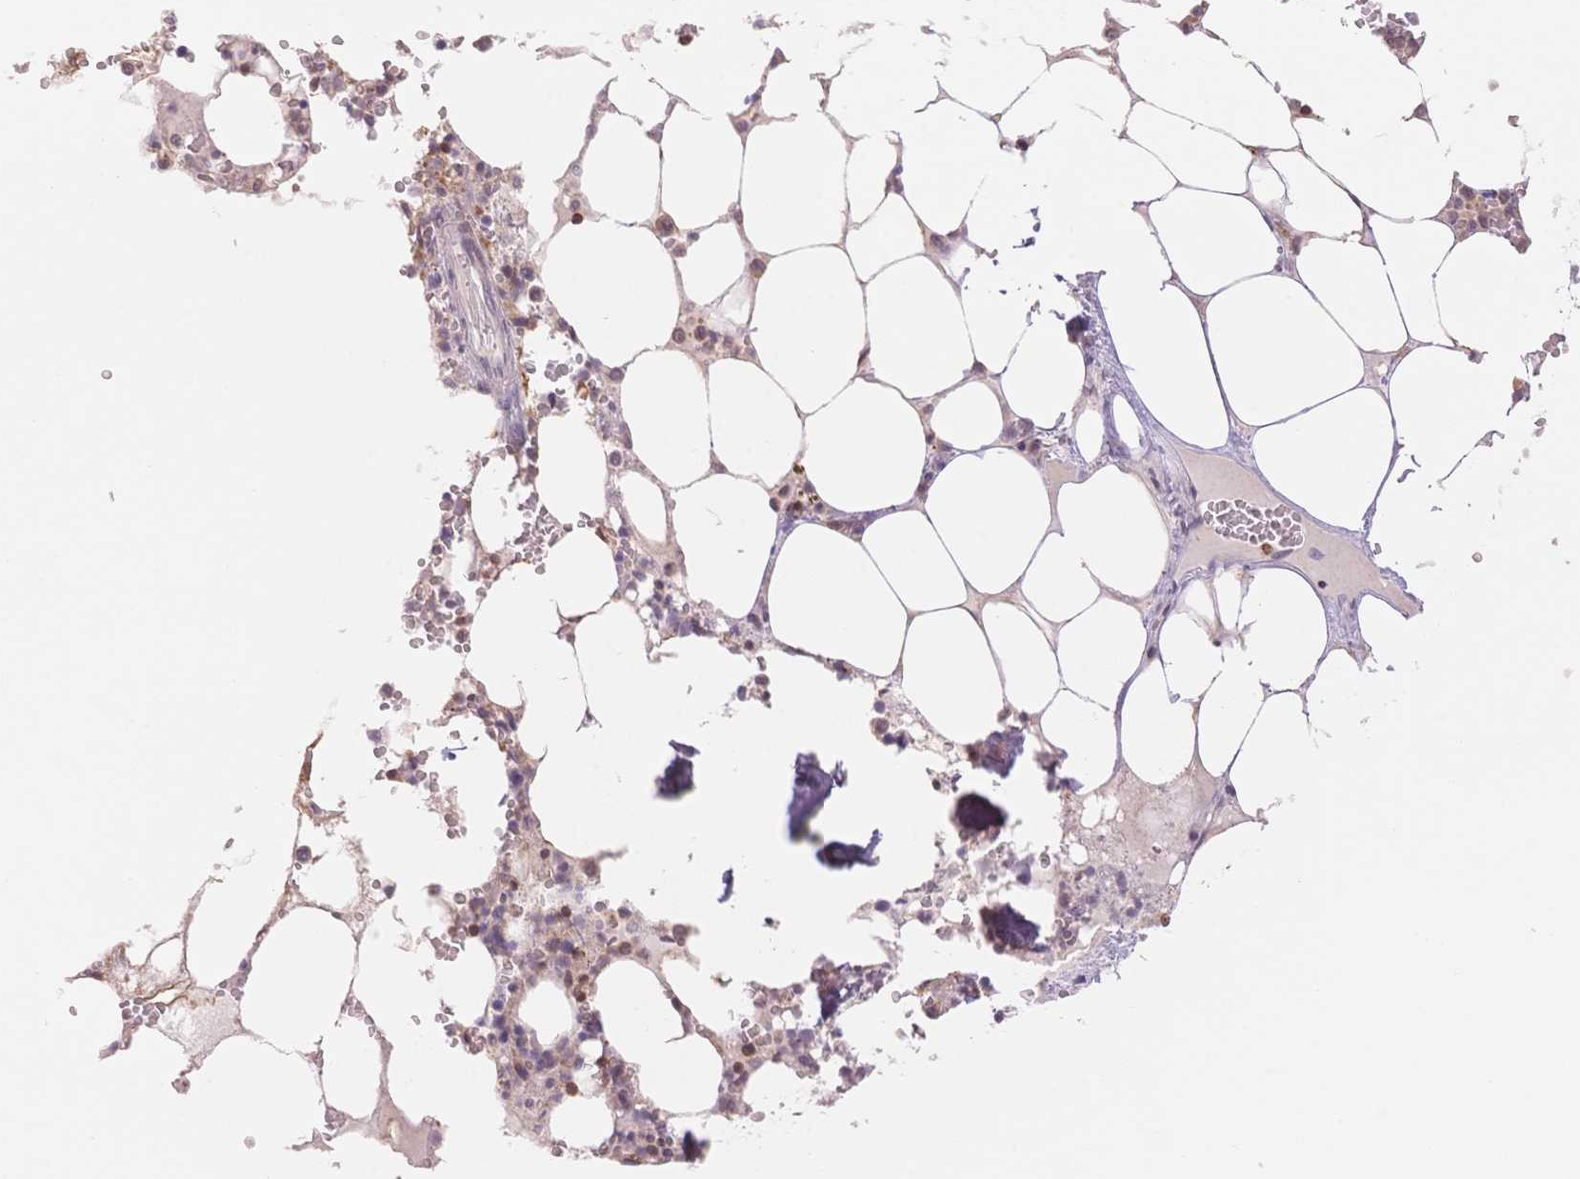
{"staining": {"intensity": "weak", "quantity": "<25%", "location": "cytoplasmic/membranous"}, "tissue": "bone marrow", "cell_type": "Hematopoietic cells", "image_type": "normal", "snomed": [{"axis": "morphology", "description": "Normal tissue, NOS"}, {"axis": "topography", "description": "Bone marrow"}], "caption": "Immunohistochemistry (IHC) histopathology image of normal bone marrow: human bone marrow stained with DAB shows no significant protein expression in hematopoietic cells. (DAB IHC visualized using brightfield microscopy, high magnification).", "gene": "STK39", "patient": {"sex": "male", "age": 64}}